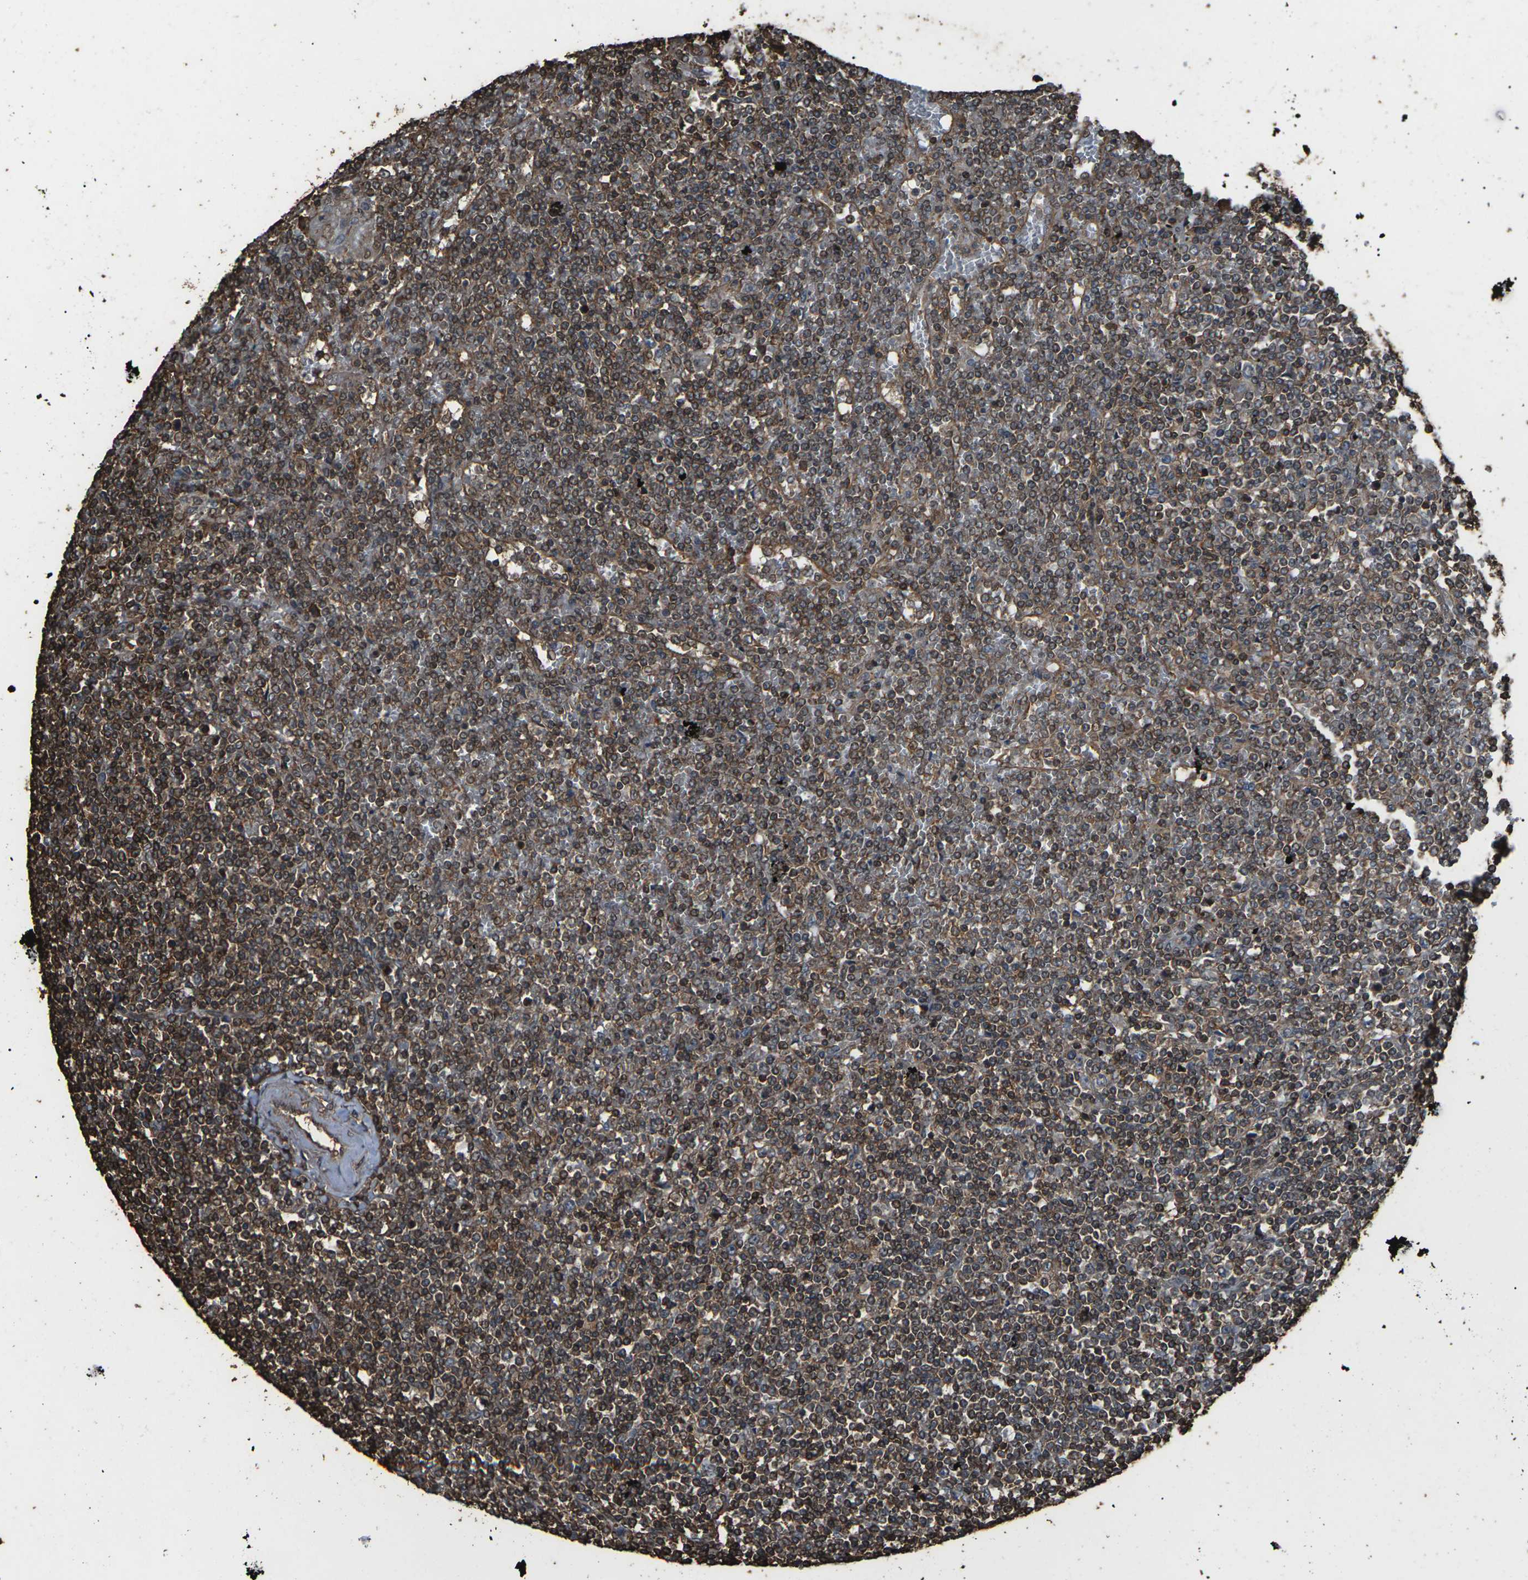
{"staining": {"intensity": "moderate", "quantity": ">75%", "location": "cytoplasmic/membranous"}, "tissue": "lymphoma", "cell_type": "Tumor cells", "image_type": "cancer", "snomed": [{"axis": "morphology", "description": "Malignant lymphoma, non-Hodgkin's type, Low grade"}, {"axis": "topography", "description": "Spleen"}], "caption": "Moderate cytoplasmic/membranous expression is appreciated in approximately >75% of tumor cells in lymphoma. The staining was performed using DAB to visualize the protein expression in brown, while the nuclei were stained in blue with hematoxylin (Magnification: 20x).", "gene": "DHPS", "patient": {"sex": "female", "age": 19}}